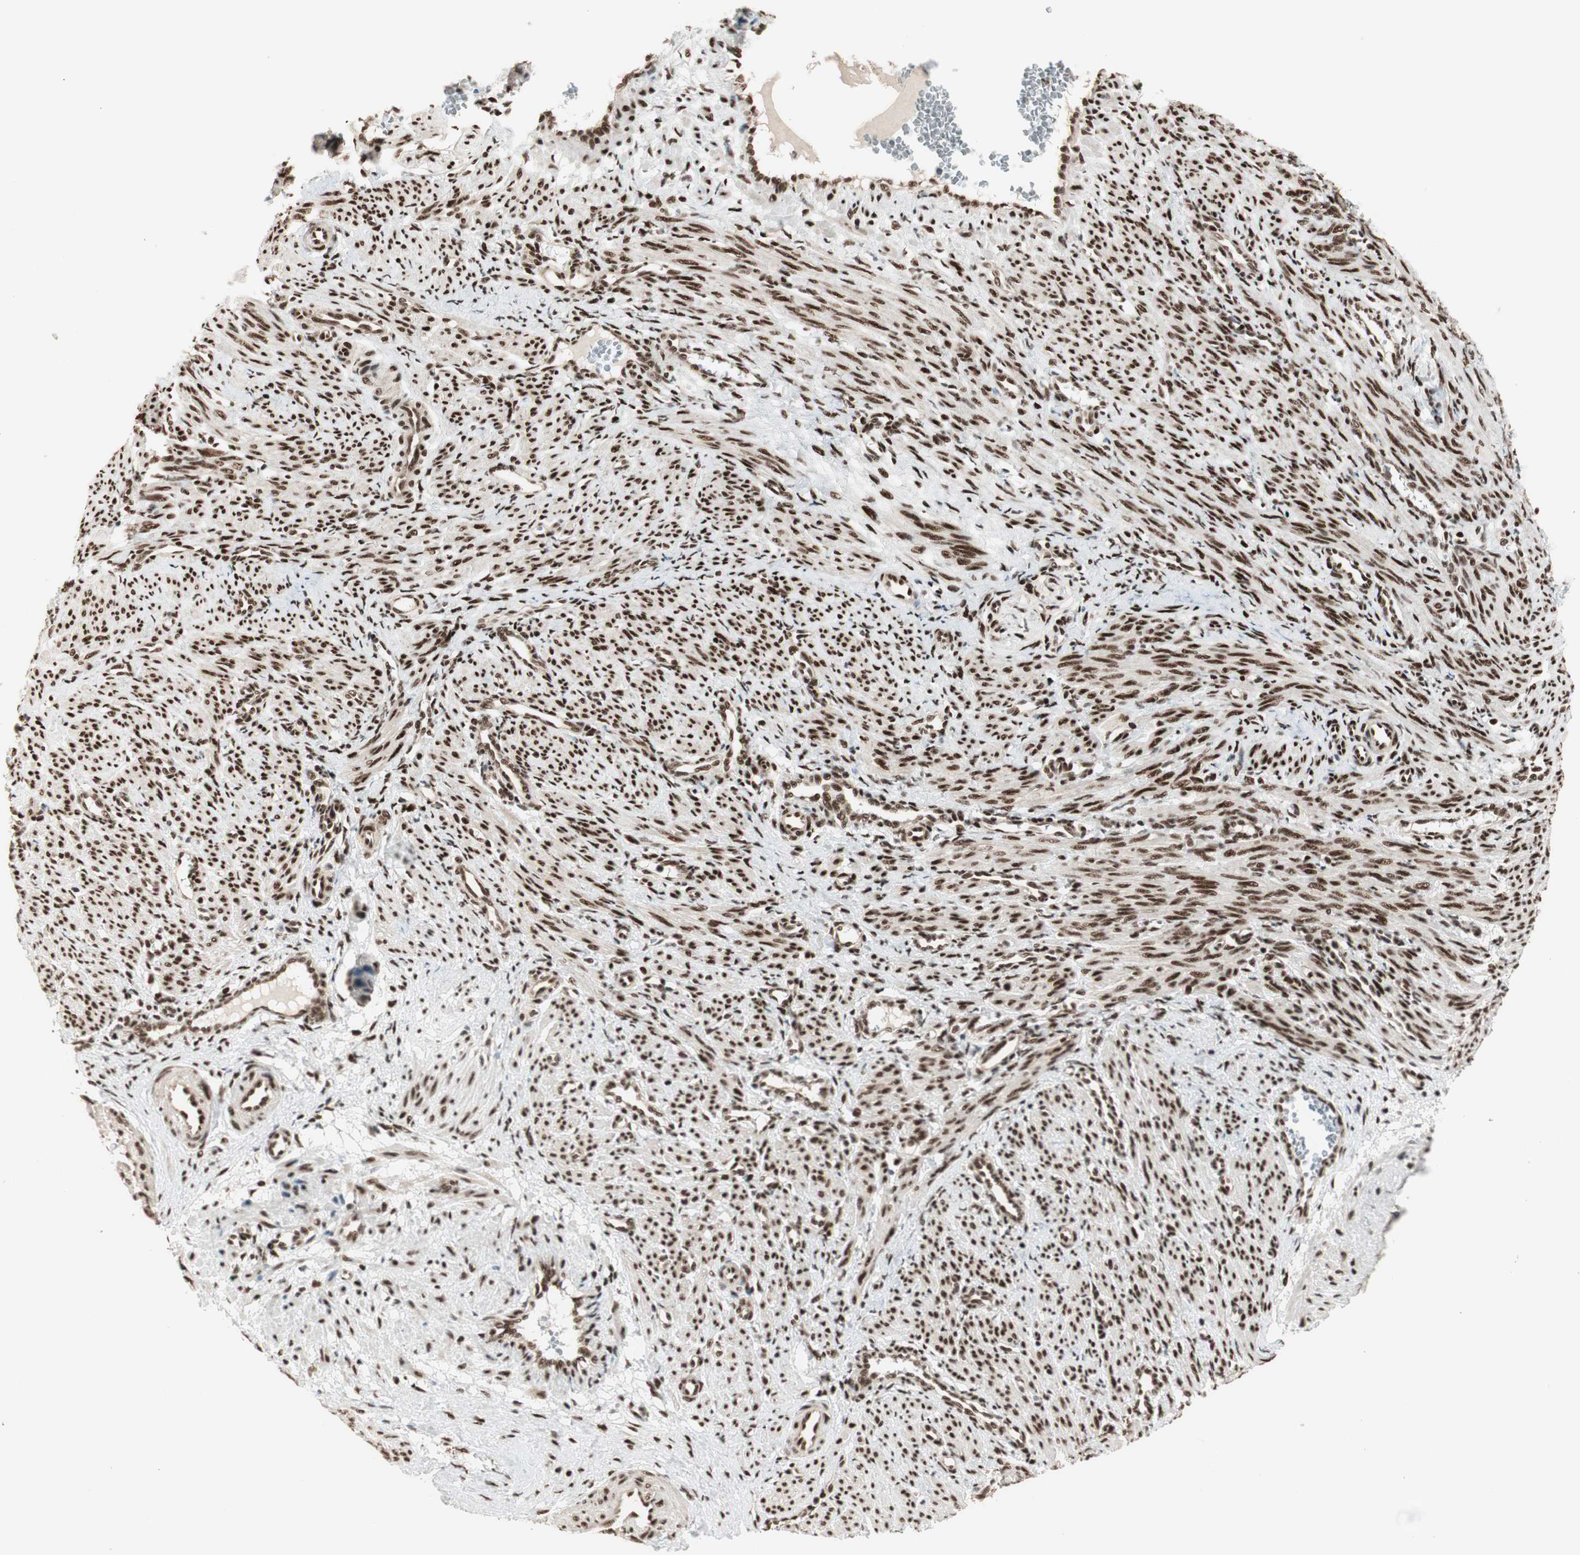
{"staining": {"intensity": "strong", "quantity": ">75%", "location": "cytoplasmic/membranous,nuclear"}, "tissue": "smooth muscle", "cell_type": "Smooth muscle cells", "image_type": "normal", "snomed": [{"axis": "morphology", "description": "Normal tissue, NOS"}, {"axis": "topography", "description": "Endometrium"}], "caption": "Normal smooth muscle was stained to show a protein in brown. There is high levels of strong cytoplasmic/membranous,nuclear staining in approximately >75% of smooth muscle cells. The protein of interest is shown in brown color, while the nuclei are stained blue.", "gene": "HEXIM1", "patient": {"sex": "female", "age": 33}}